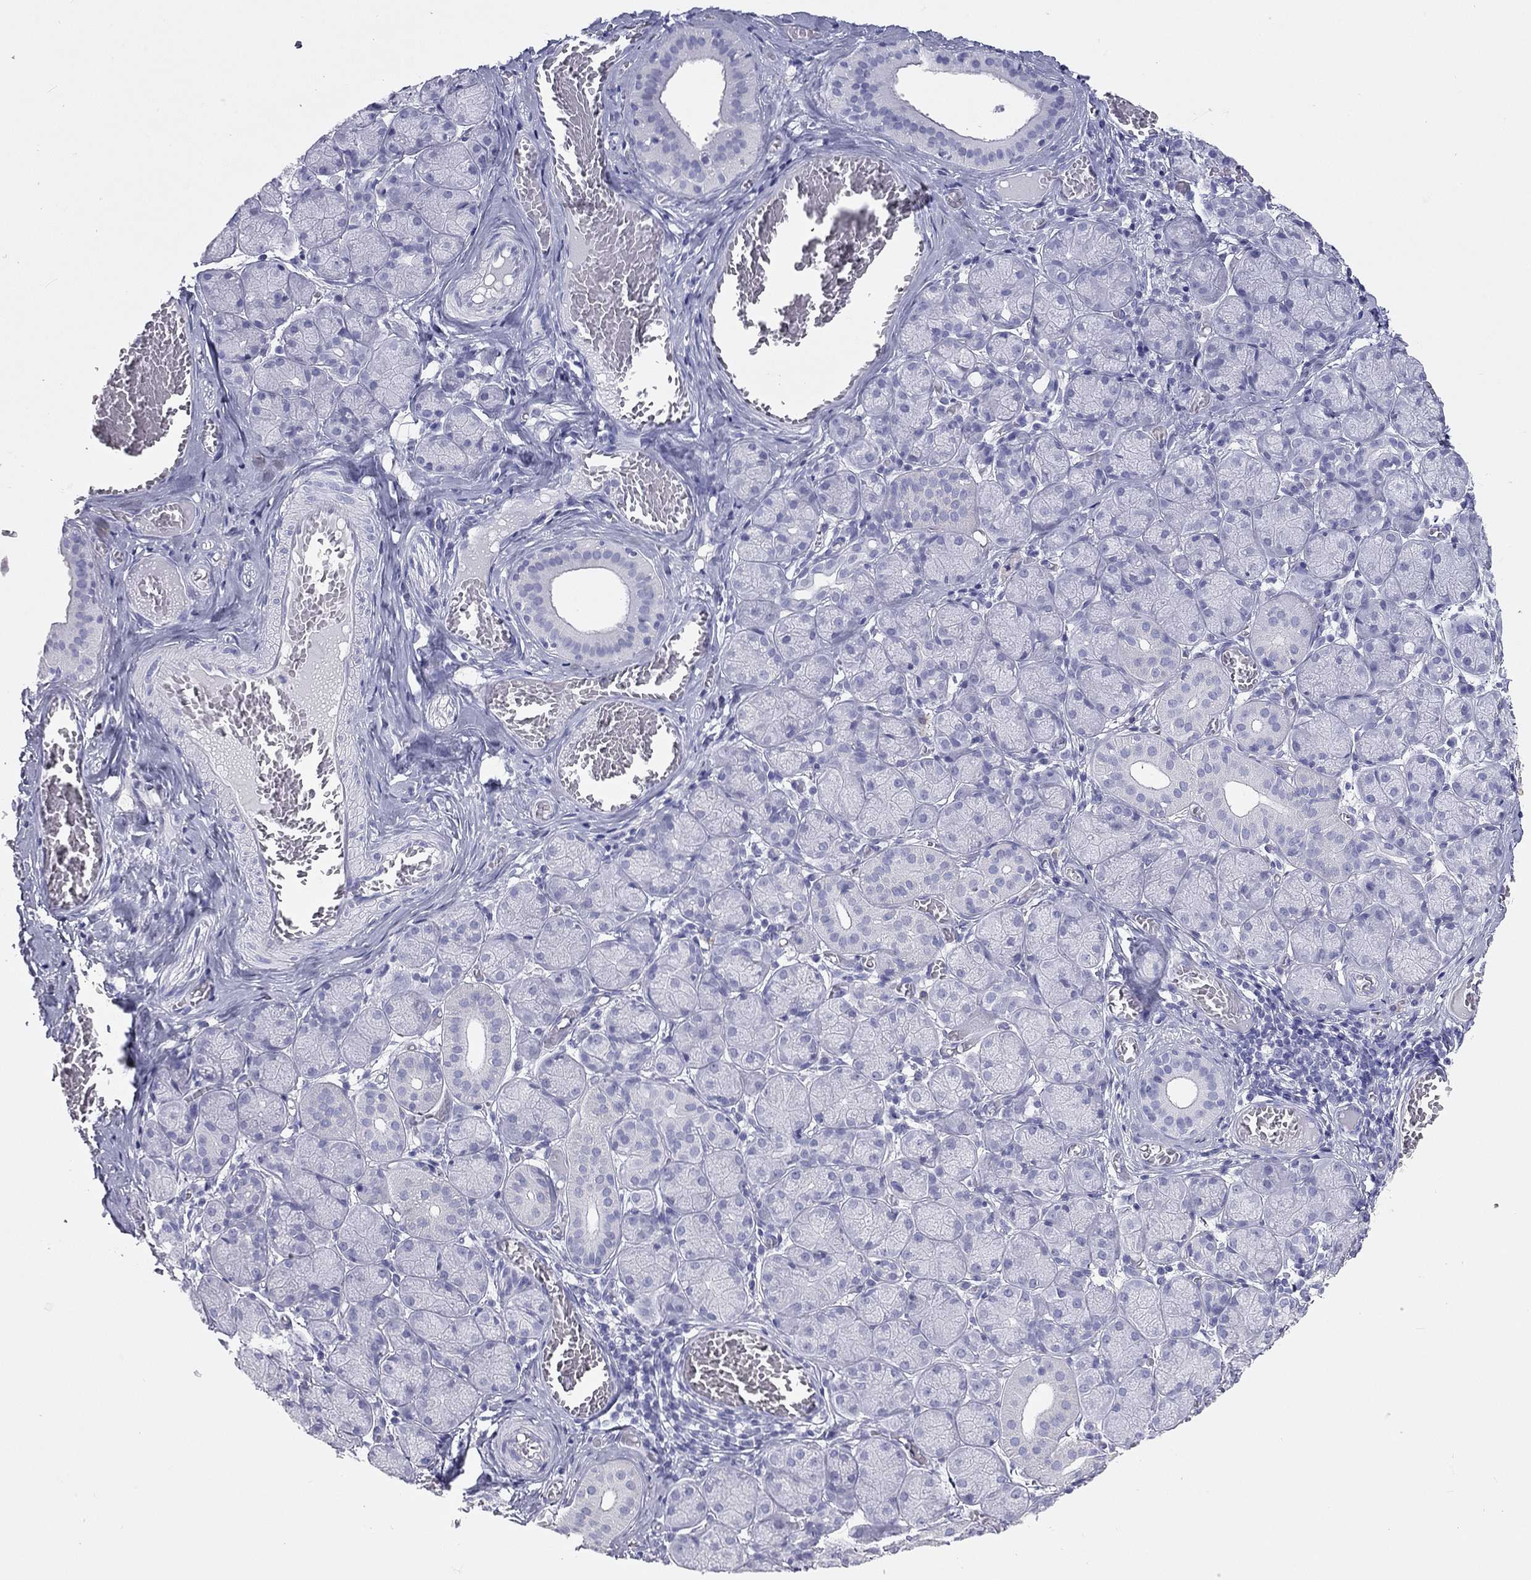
{"staining": {"intensity": "negative", "quantity": "none", "location": "none"}, "tissue": "salivary gland", "cell_type": "Glandular cells", "image_type": "normal", "snomed": [{"axis": "morphology", "description": "Normal tissue, NOS"}, {"axis": "topography", "description": "Salivary gland"}, {"axis": "topography", "description": "Peripheral nerve tissue"}], "caption": "Immunohistochemistry (IHC) image of normal human salivary gland stained for a protein (brown), which reveals no staining in glandular cells.", "gene": "DPY19L2", "patient": {"sex": "female", "age": 24}}